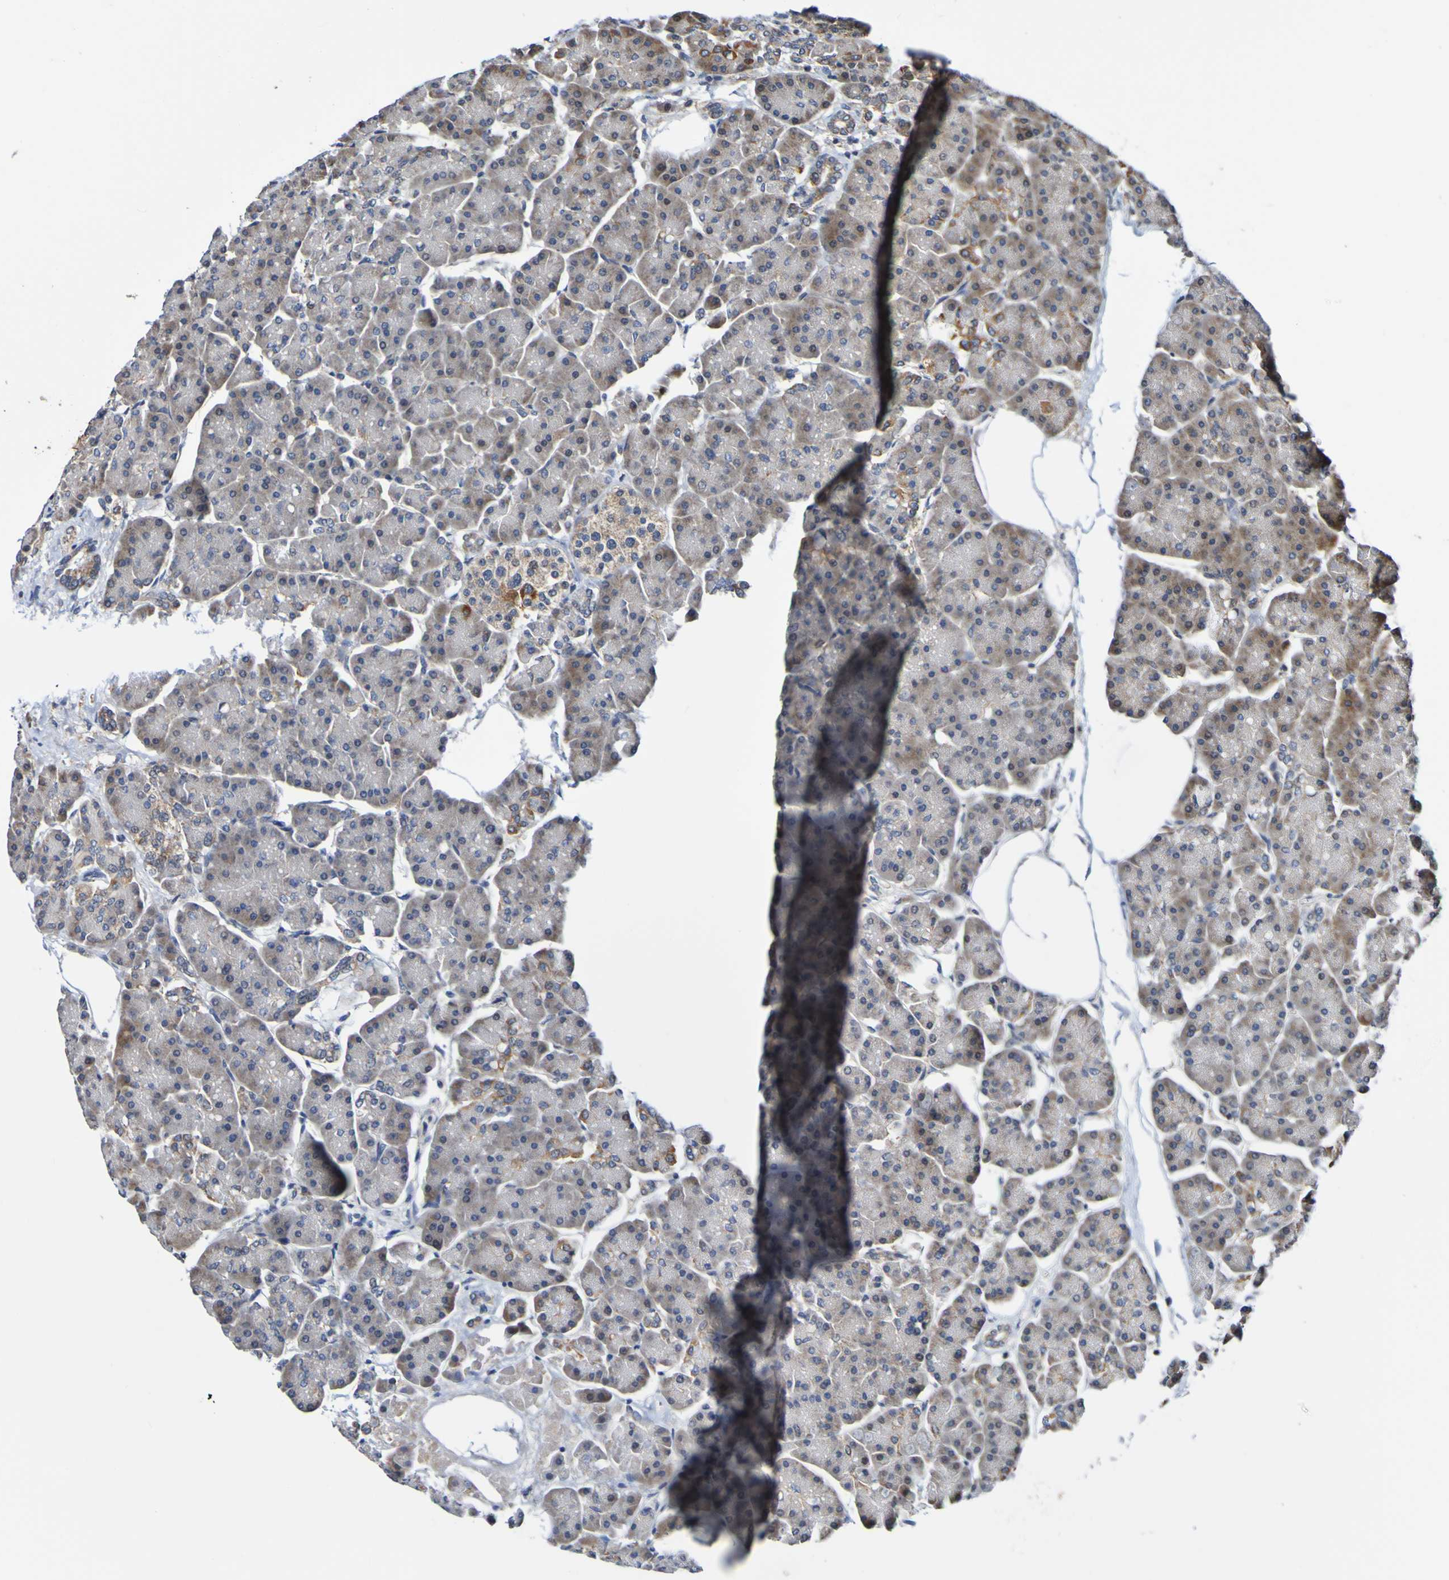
{"staining": {"intensity": "moderate", "quantity": "25%-75%", "location": "cytoplasmic/membranous"}, "tissue": "pancreas", "cell_type": "Exocrine glandular cells", "image_type": "normal", "snomed": [{"axis": "morphology", "description": "Normal tissue, NOS"}, {"axis": "topography", "description": "Pancreas"}], "caption": "Protein staining by IHC exhibits moderate cytoplasmic/membranous positivity in about 25%-75% of exocrine glandular cells in benign pancreas.", "gene": "AXIN1", "patient": {"sex": "female", "age": 70}}